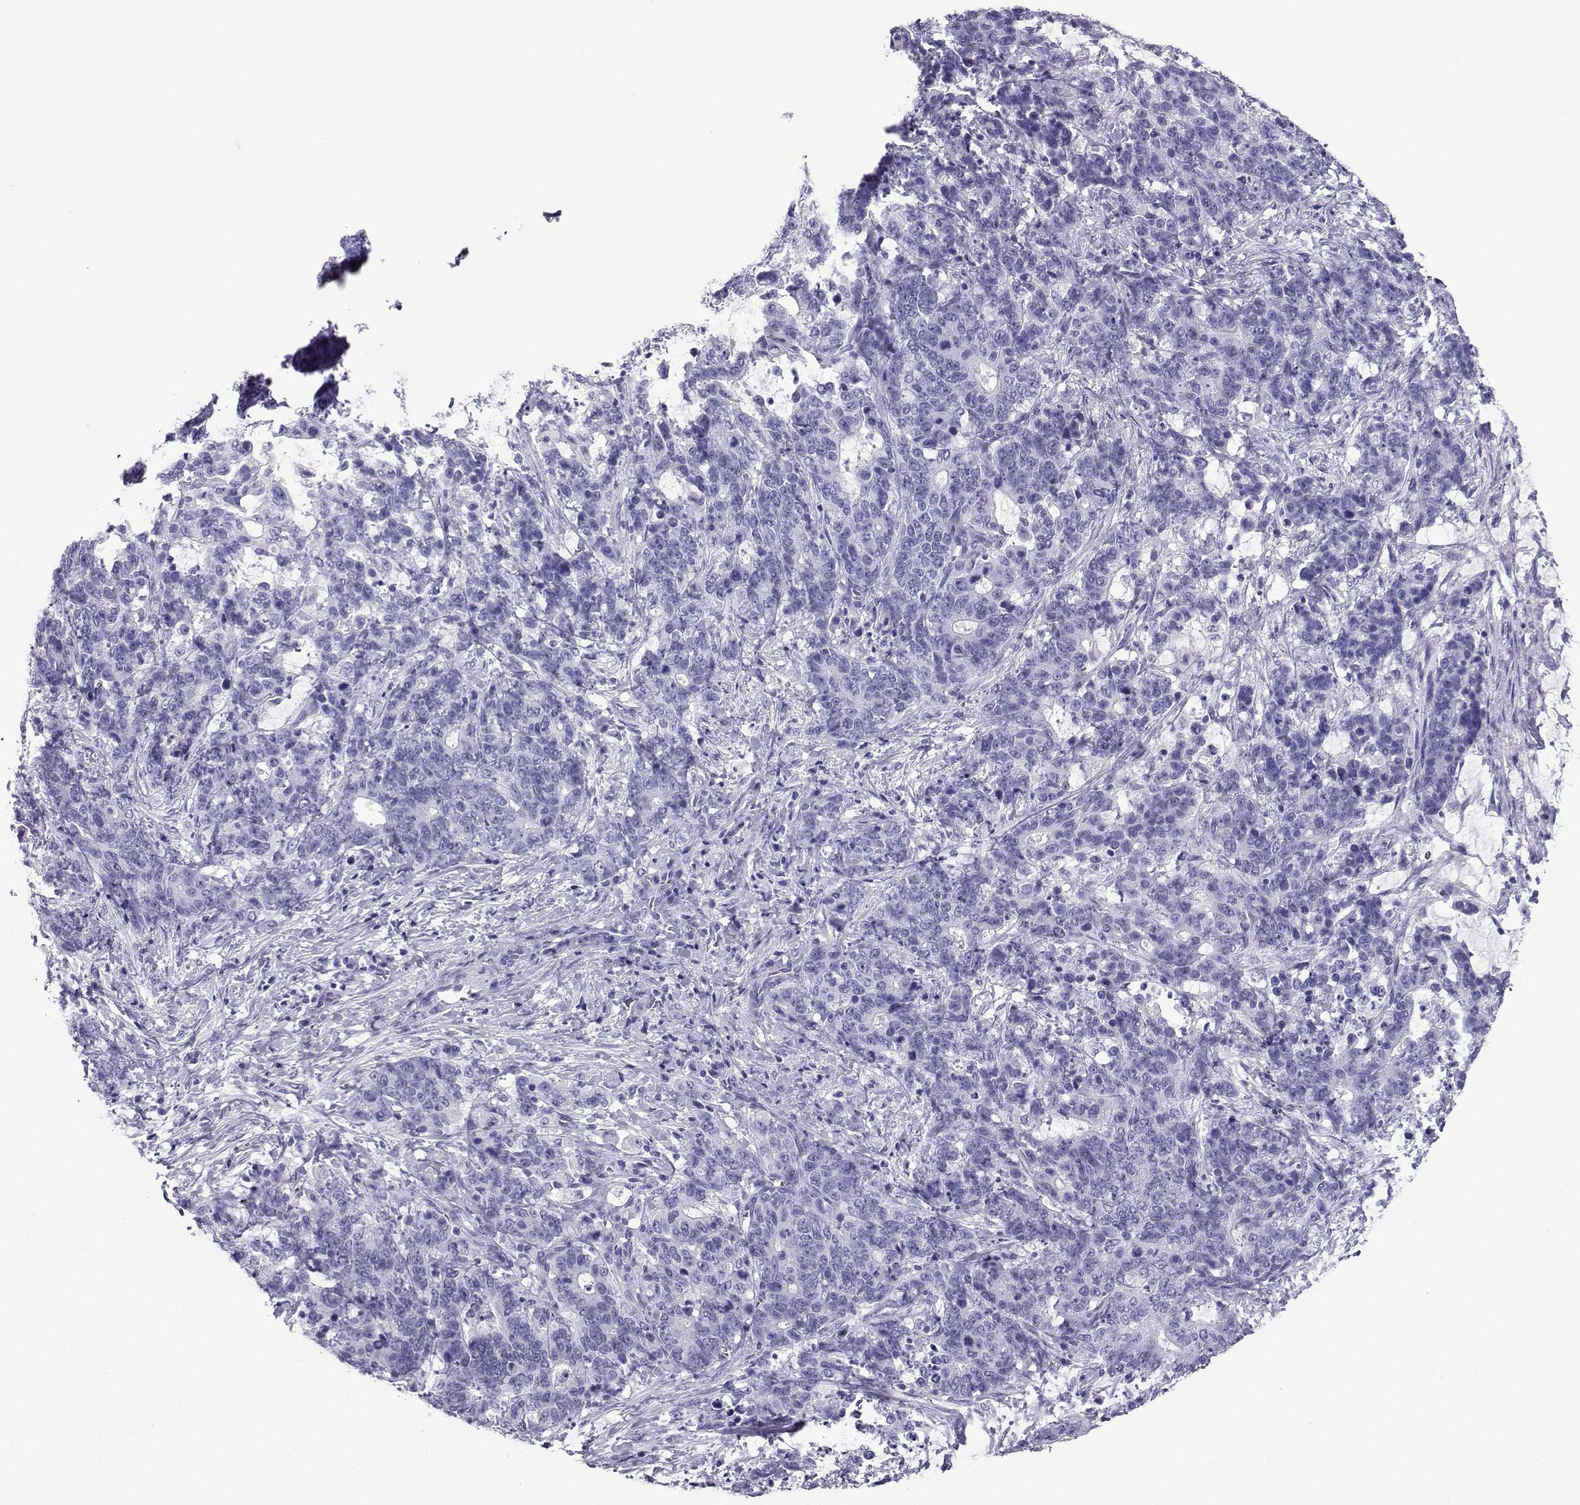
{"staining": {"intensity": "negative", "quantity": "none", "location": "none"}, "tissue": "stomach cancer", "cell_type": "Tumor cells", "image_type": "cancer", "snomed": [{"axis": "morphology", "description": "Normal tissue, NOS"}, {"axis": "morphology", "description": "Adenocarcinoma, NOS"}, {"axis": "topography", "description": "Stomach"}], "caption": "A photomicrograph of stomach cancer (adenocarcinoma) stained for a protein demonstrates no brown staining in tumor cells. (Stains: DAB immunohistochemistry with hematoxylin counter stain, Microscopy: brightfield microscopy at high magnification).", "gene": "CD109", "patient": {"sex": "female", "age": 64}}